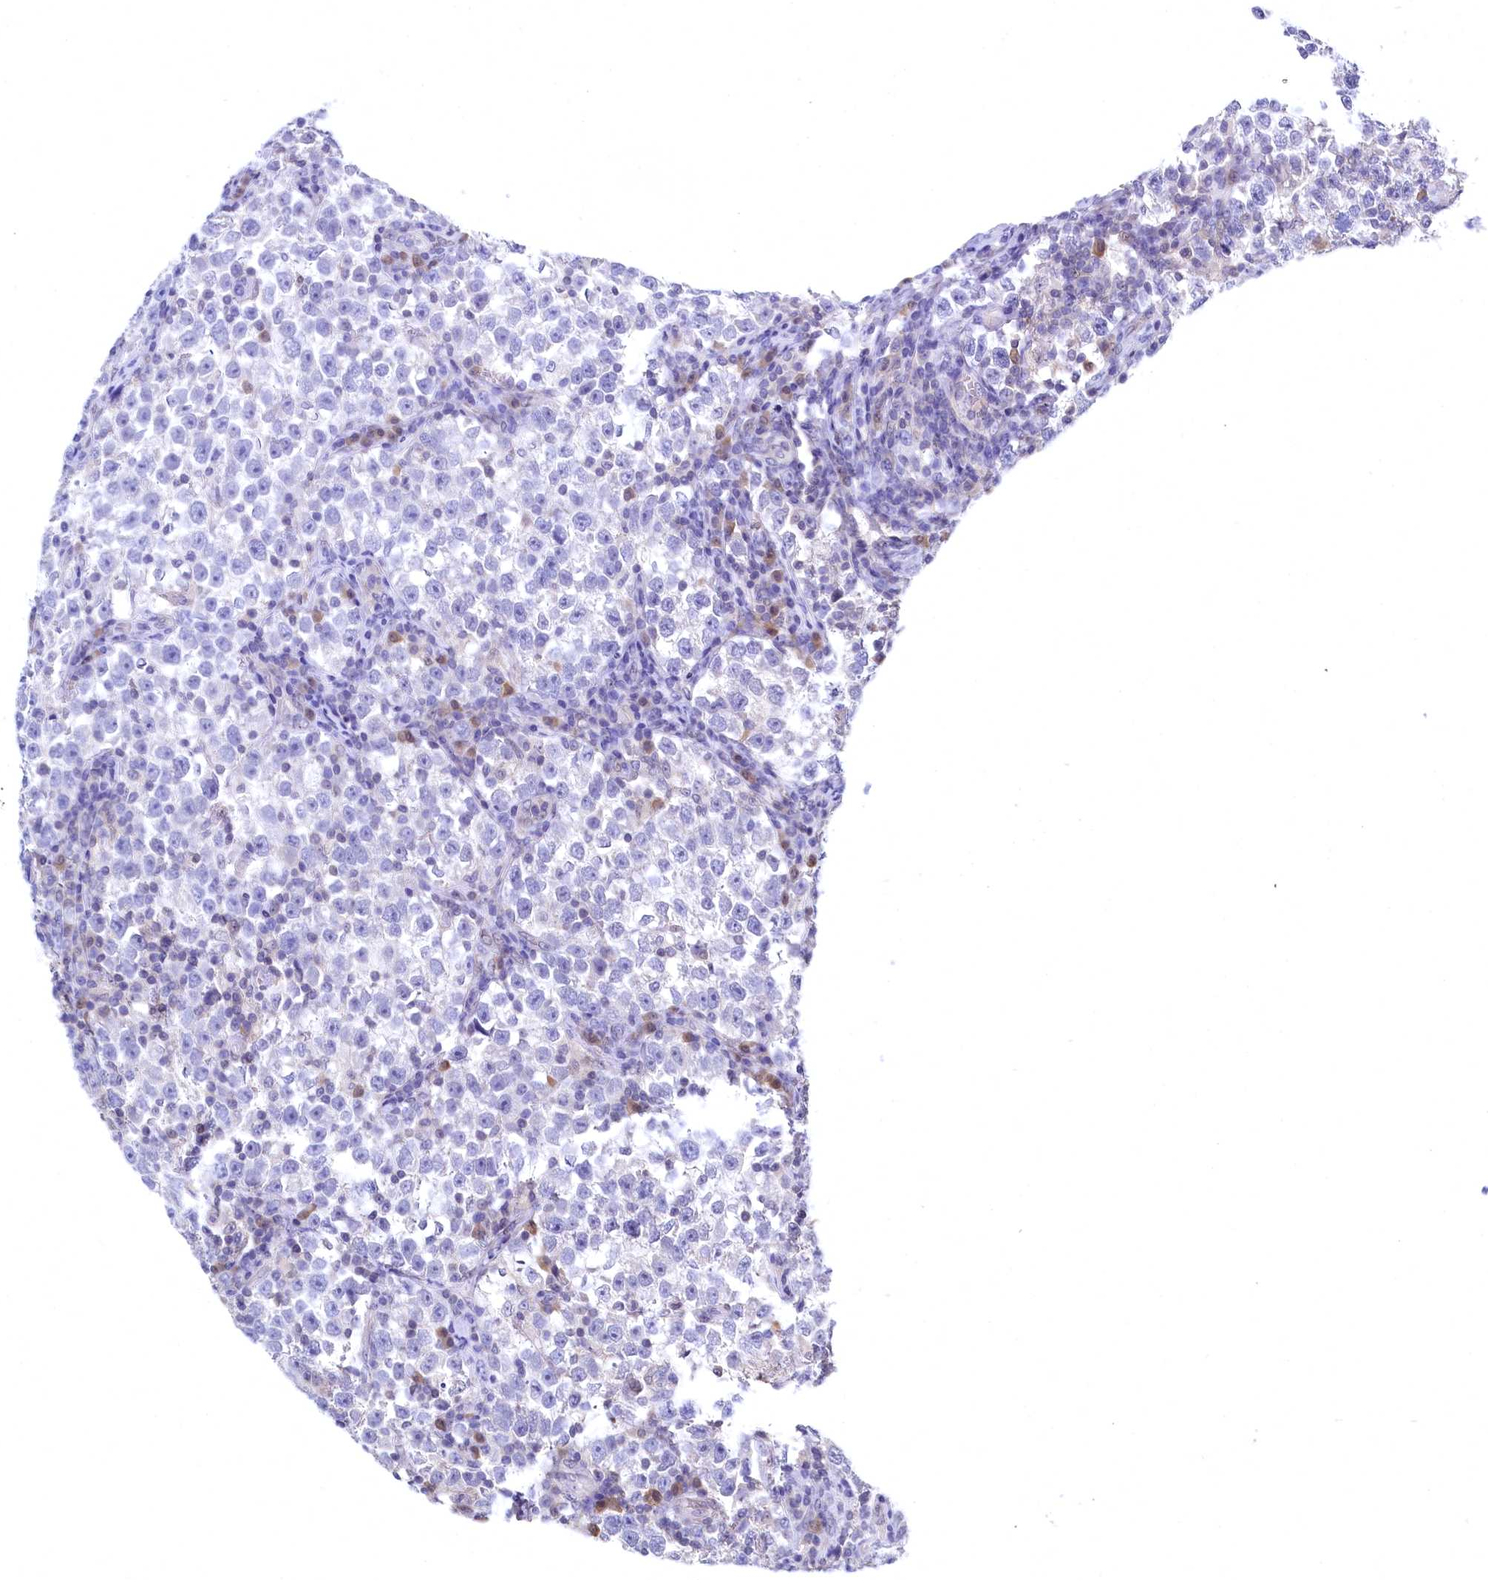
{"staining": {"intensity": "negative", "quantity": "none", "location": "none"}, "tissue": "testis cancer", "cell_type": "Tumor cells", "image_type": "cancer", "snomed": [{"axis": "morphology", "description": "Normal tissue, NOS"}, {"axis": "morphology", "description": "Seminoma, NOS"}, {"axis": "topography", "description": "Testis"}], "caption": "There is no significant expression in tumor cells of testis cancer. The staining is performed using DAB brown chromogen with nuclei counter-stained in using hematoxylin.", "gene": "C11orf54", "patient": {"sex": "male", "age": 43}}